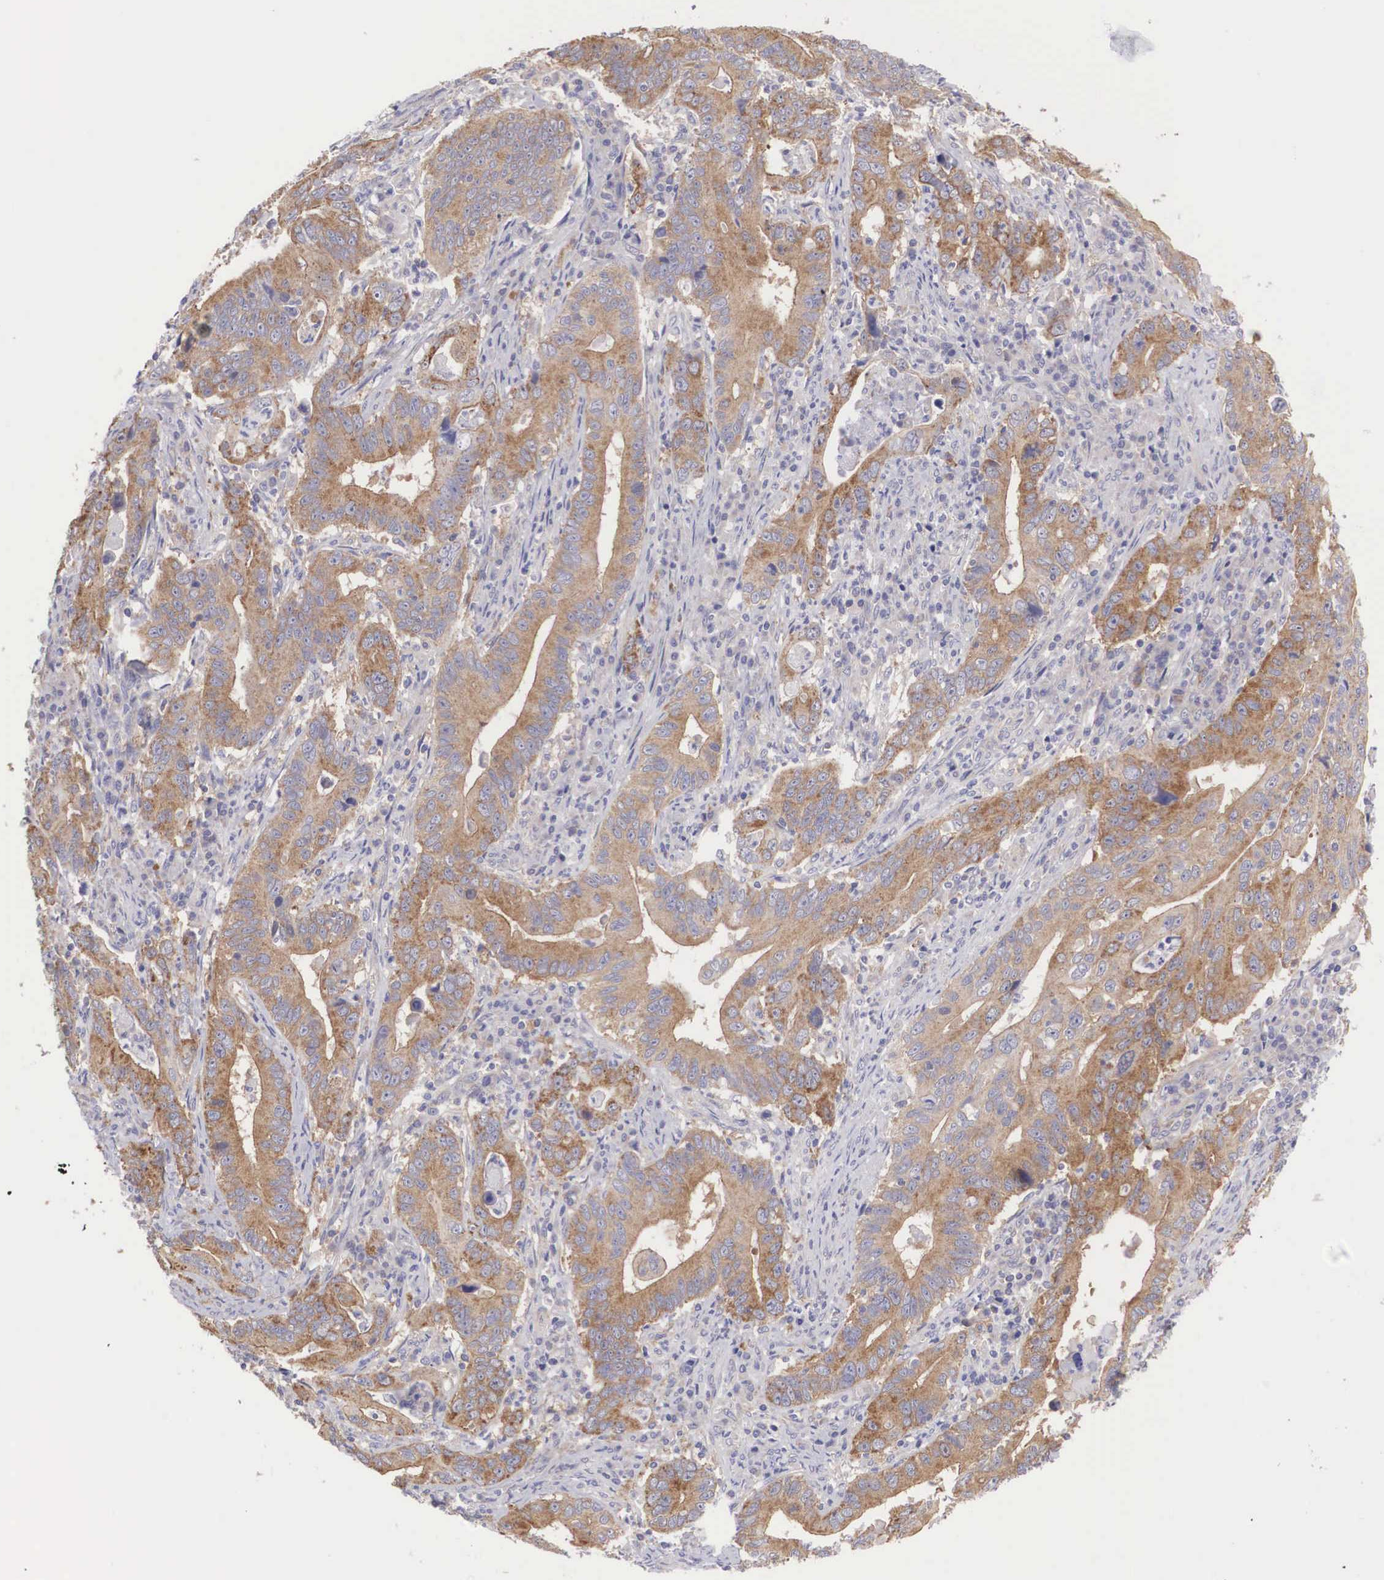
{"staining": {"intensity": "strong", "quantity": ">75%", "location": "cytoplasmic/membranous"}, "tissue": "stomach cancer", "cell_type": "Tumor cells", "image_type": "cancer", "snomed": [{"axis": "morphology", "description": "Adenocarcinoma, NOS"}, {"axis": "topography", "description": "Stomach, upper"}], "caption": "This histopathology image shows immunohistochemistry staining of stomach cancer (adenocarcinoma), with high strong cytoplasmic/membranous staining in approximately >75% of tumor cells.", "gene": "TXLNG", "patient": {"sex": "male", "age": 63}}